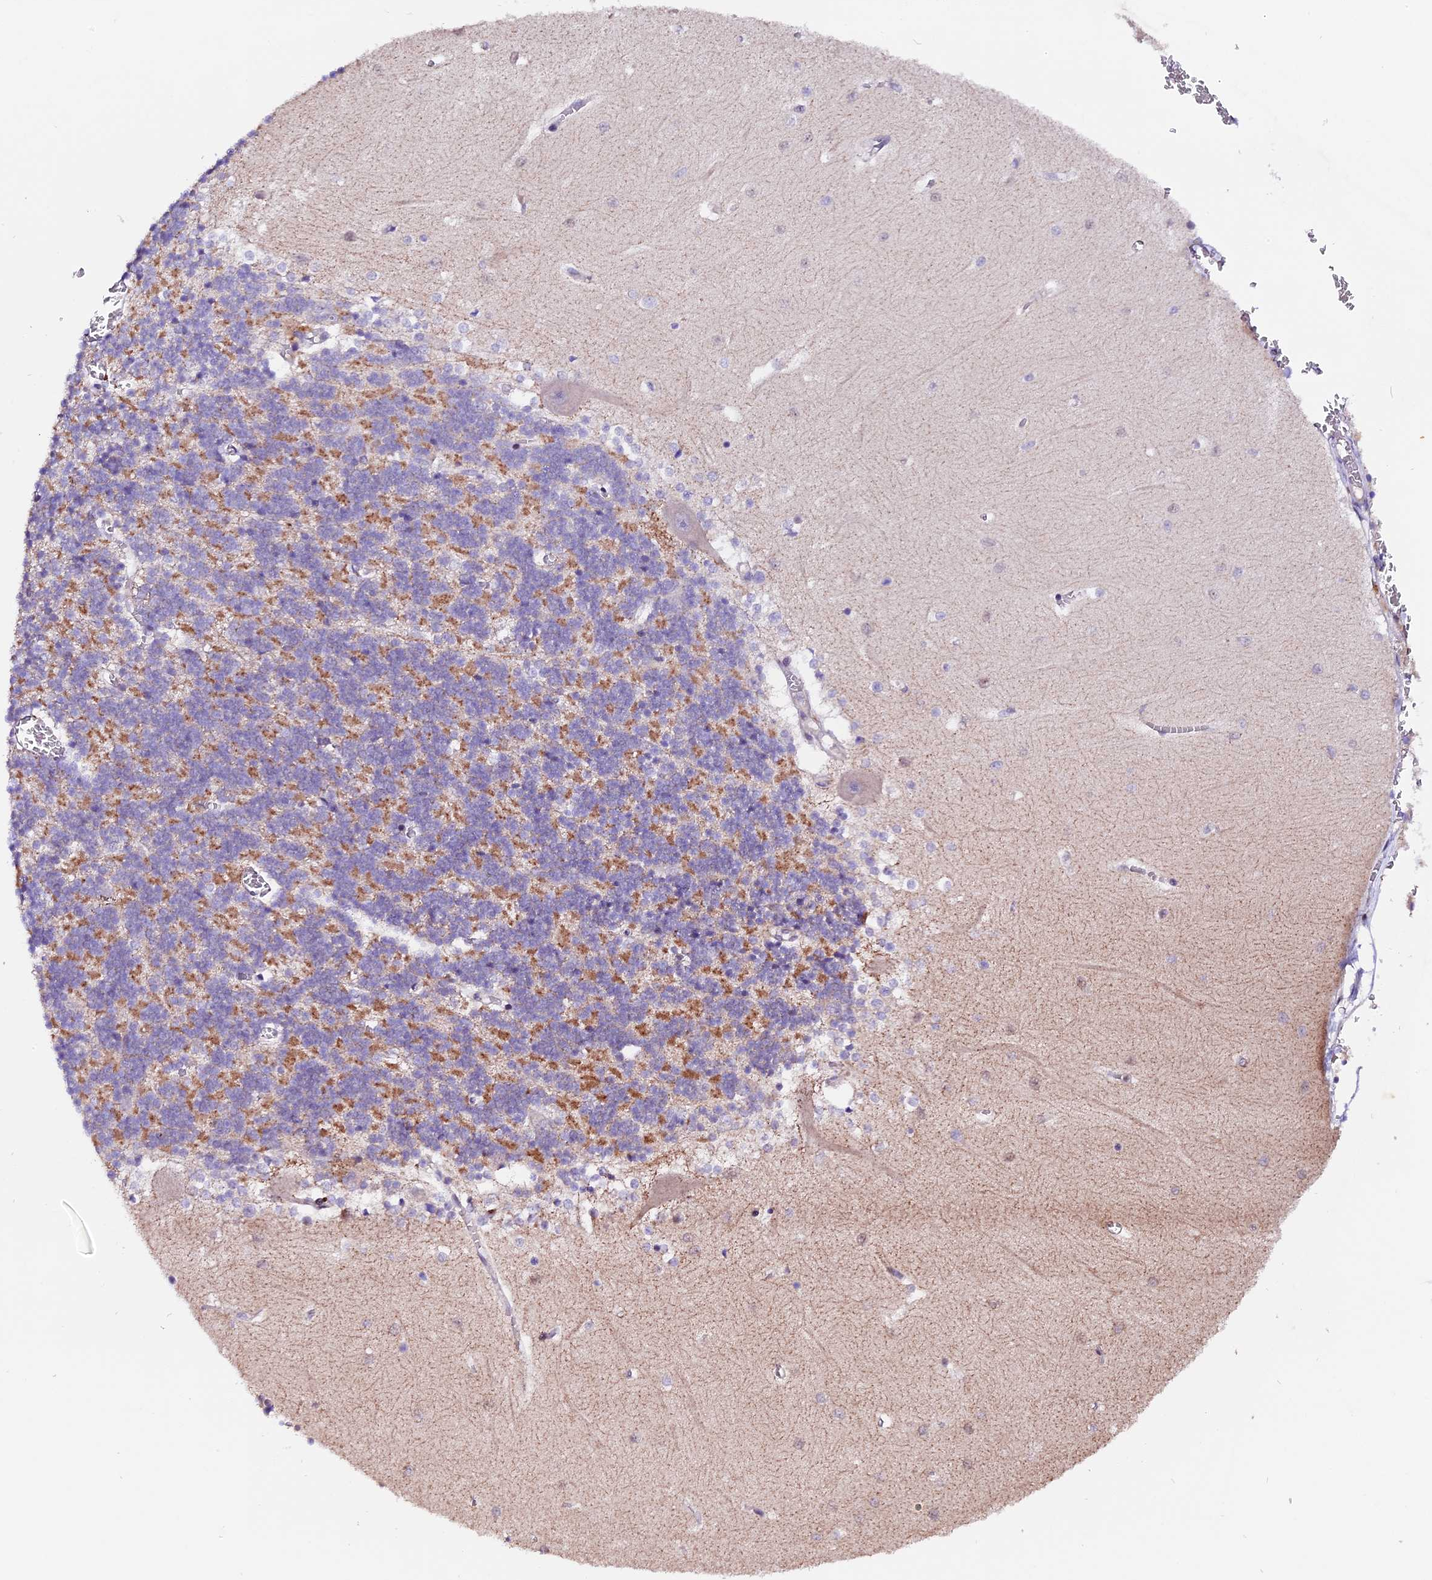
{"staining": {"intensity": "moderate", "quantity": "25%-75%", "location": "cytoplasmic/membranous"}, "tissue": "cerebellum", "cell_type": "Cells in granular layer", "image_type": "normal", "snomed": [{"axis": "morphology", "description": "Normal tissue, NOS"}, {"axis": "topography", "description": "Cerebellum"}], "caption": "Cerebellum stained with a brown dye shows moderate cytoplasmic/membranous positive positivity in about 25%-75% of cells in granular layer.", "gene": "DDX28", "patient": {"sex": "male", "age": 37}}